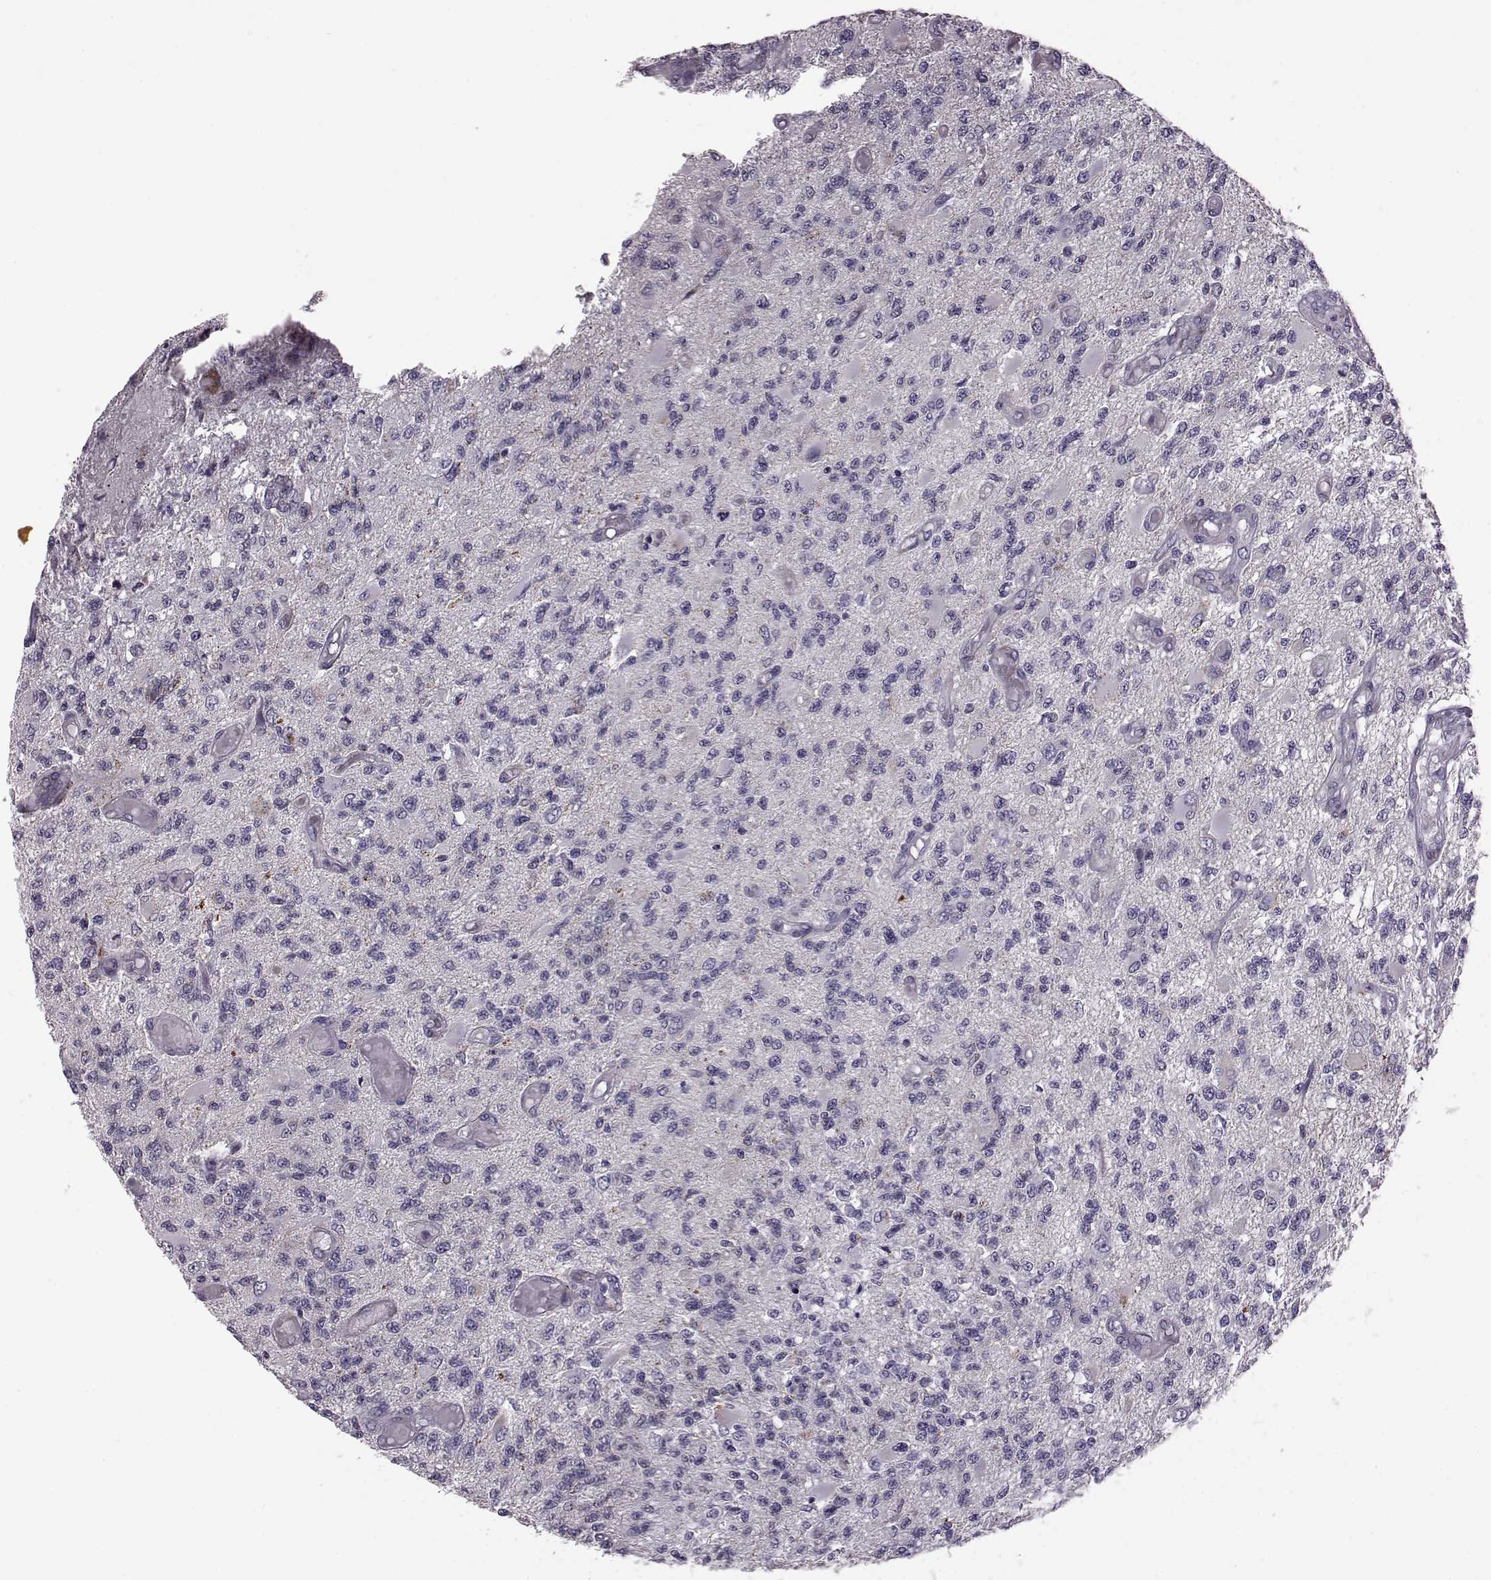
{"staining": {"intensity": "negative", "quantity": "none", "location": "none"}, "tissue": "glioma", "cell_type": "Tumor cells", "image_type": "cancer", "snomed": [{"axis": "morphology", "description": "Glioma, malignant, High grade"}, {"axis": "topography", "description": "Brain"}], "caption": "Glioma stained for a protein using IHC demonstrates no expression tumor cells.", "gene": "RIMS2", "patient": {"sex": "female", "age": 63}}